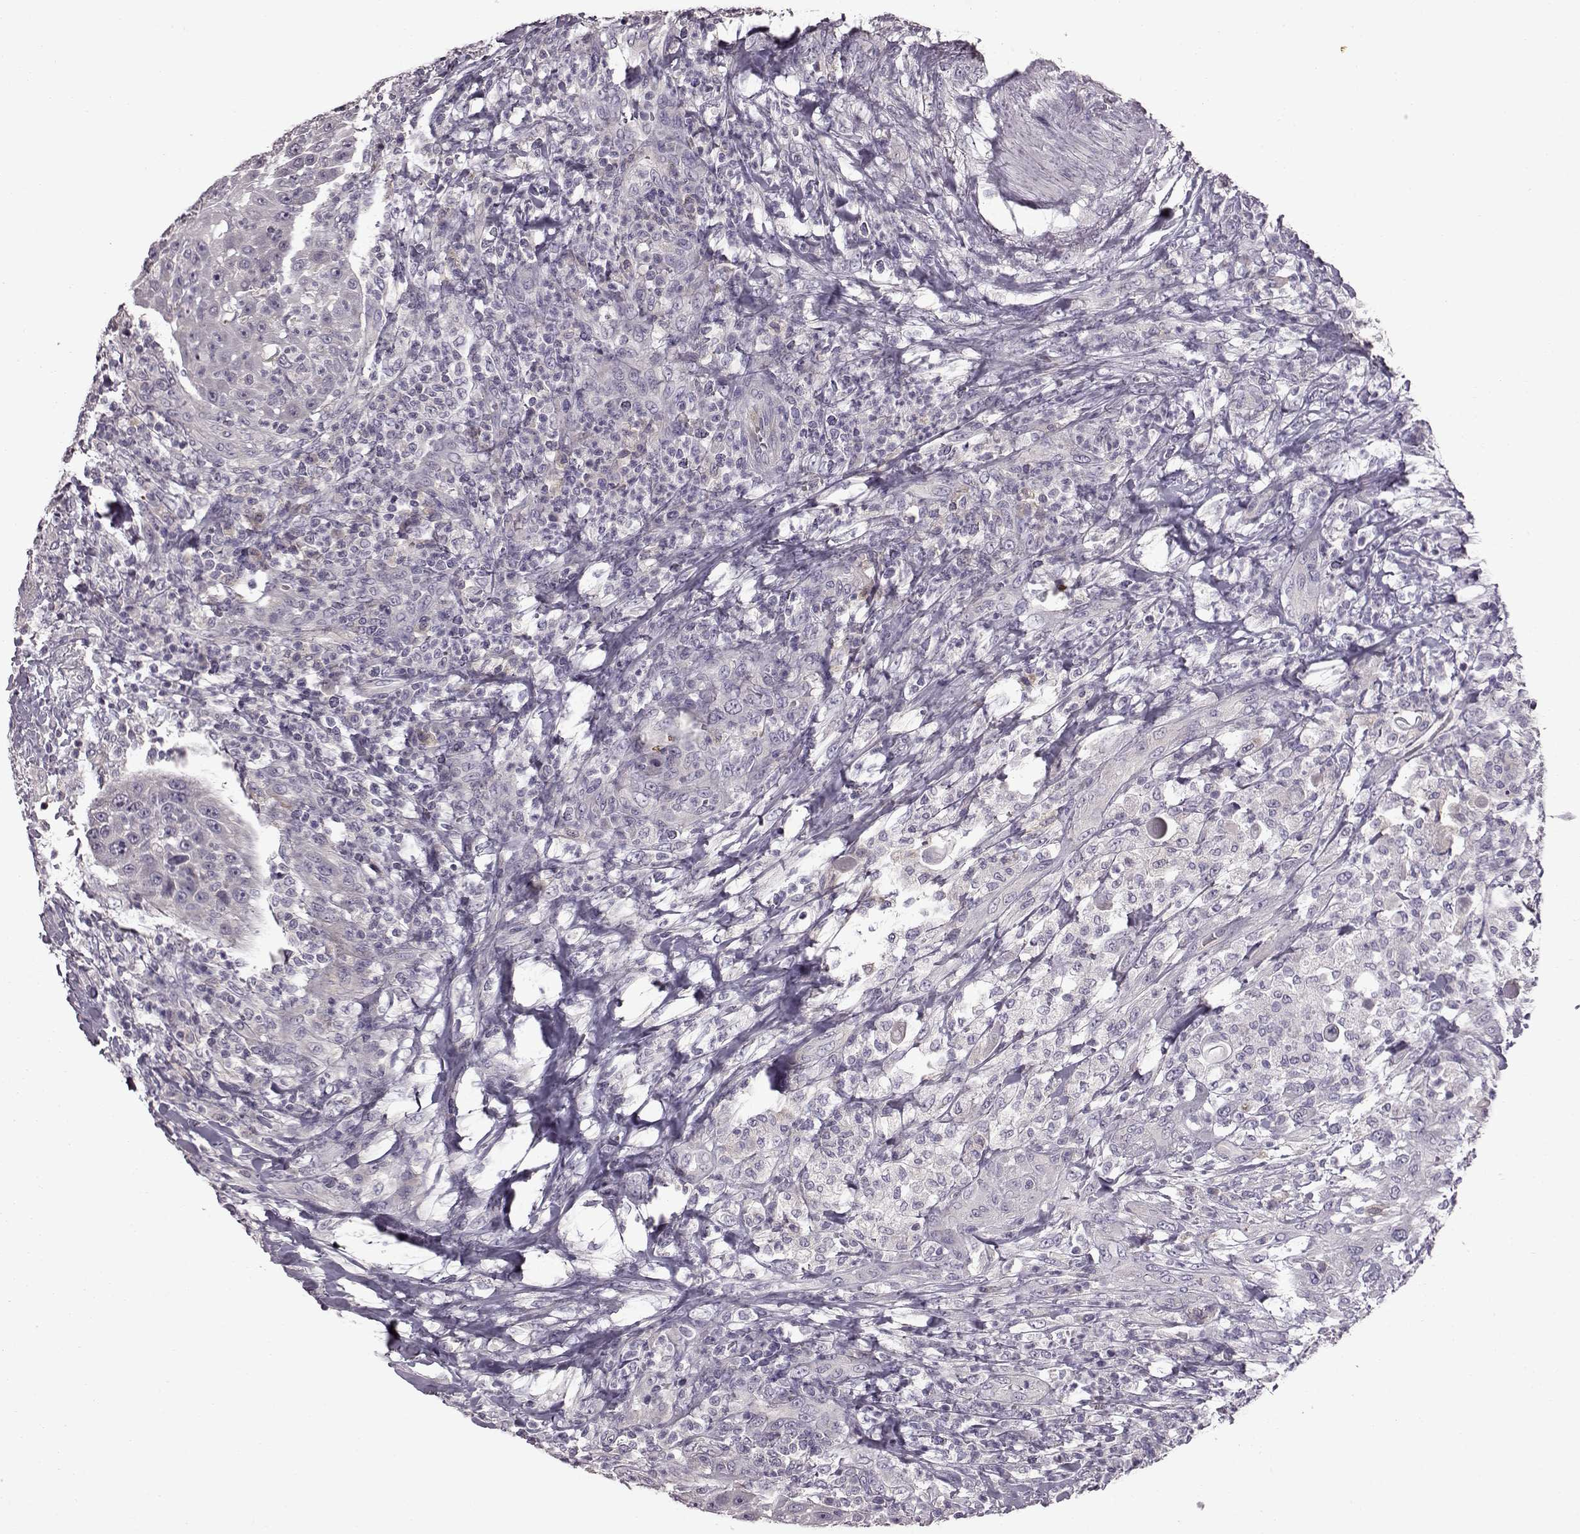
{"staining": {"intensity": "negative", "quantity": "none", "location": "none"}, "tissue": "head and neck cancer", "cell_type": "Tumor cells", "image_type": "cancer", "snomed": [{"axis": "morphology", "description": "Squamous cell carcinoma, NOS"}, {"axis": "topography", "description": "Head-Neck"}], "caption": "The histopathology image shows no staining of tumor cells in squamous cell carcinoma (head and neck). The staining is performed using DAB (3,3'-diaminobenzidine) brown chromogen with nuclei counter-stained in using hematoxylin.", "gene": "ADGRG2", "patient": {"sex": "male", "age": 69}}